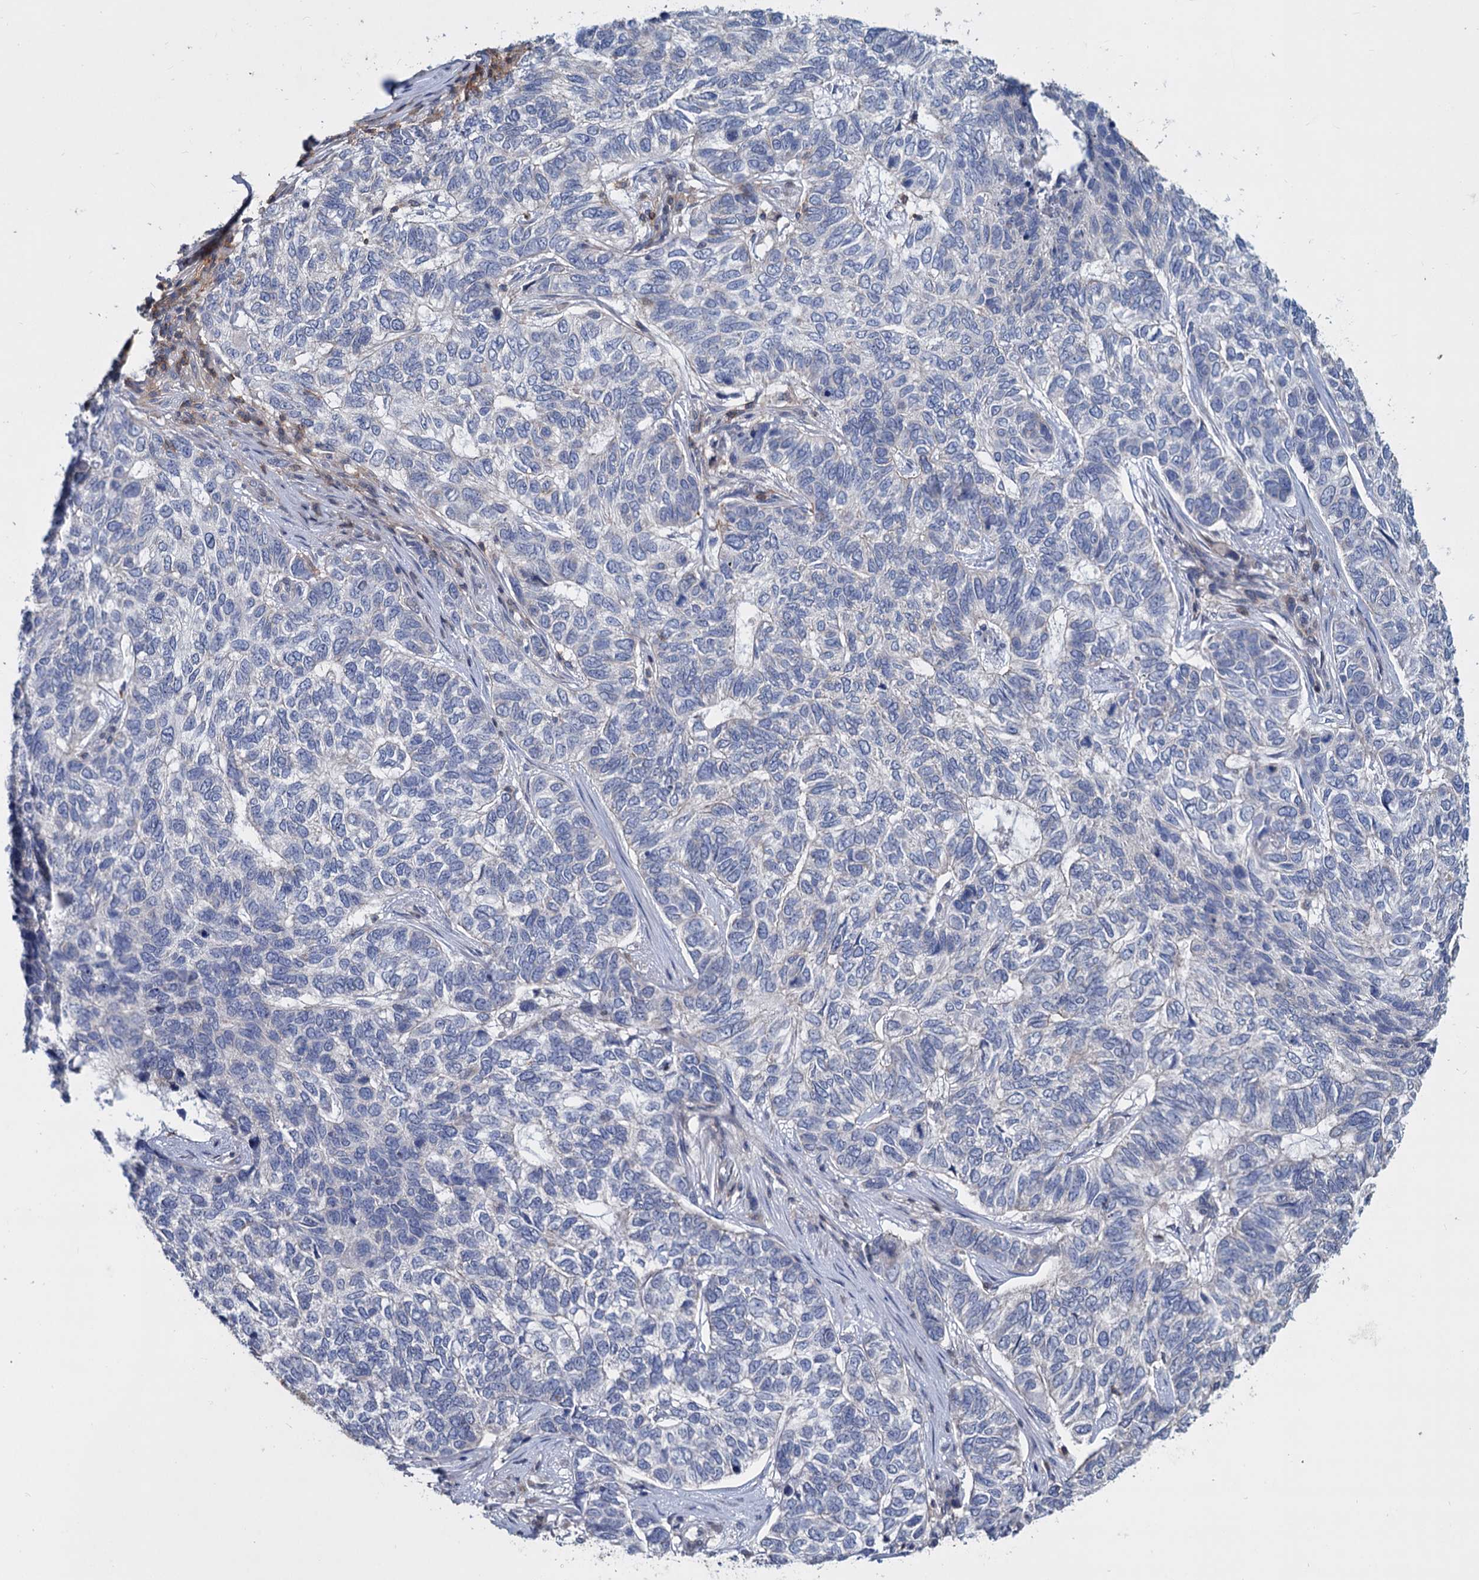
{"staining": {"intensity": "negative", "quantity": "none", "location": "none"}, "tissue": "skin cancer", "cell_type": "Tumor cells", "image_type": "cancer", "snomed": [{"axis": "morphology", "description": "Basal cell carcinoma"}, {"axis": "topography", "description": "Skin"}], "caption": "A high-resolution micrograph shows immunohistochemistry staining of skin basal cell carcinoma, which demonstrates no significant staining in tumor cells.", "gene": "LRCH4", "patient": {"sex": "female", "age": 65}}